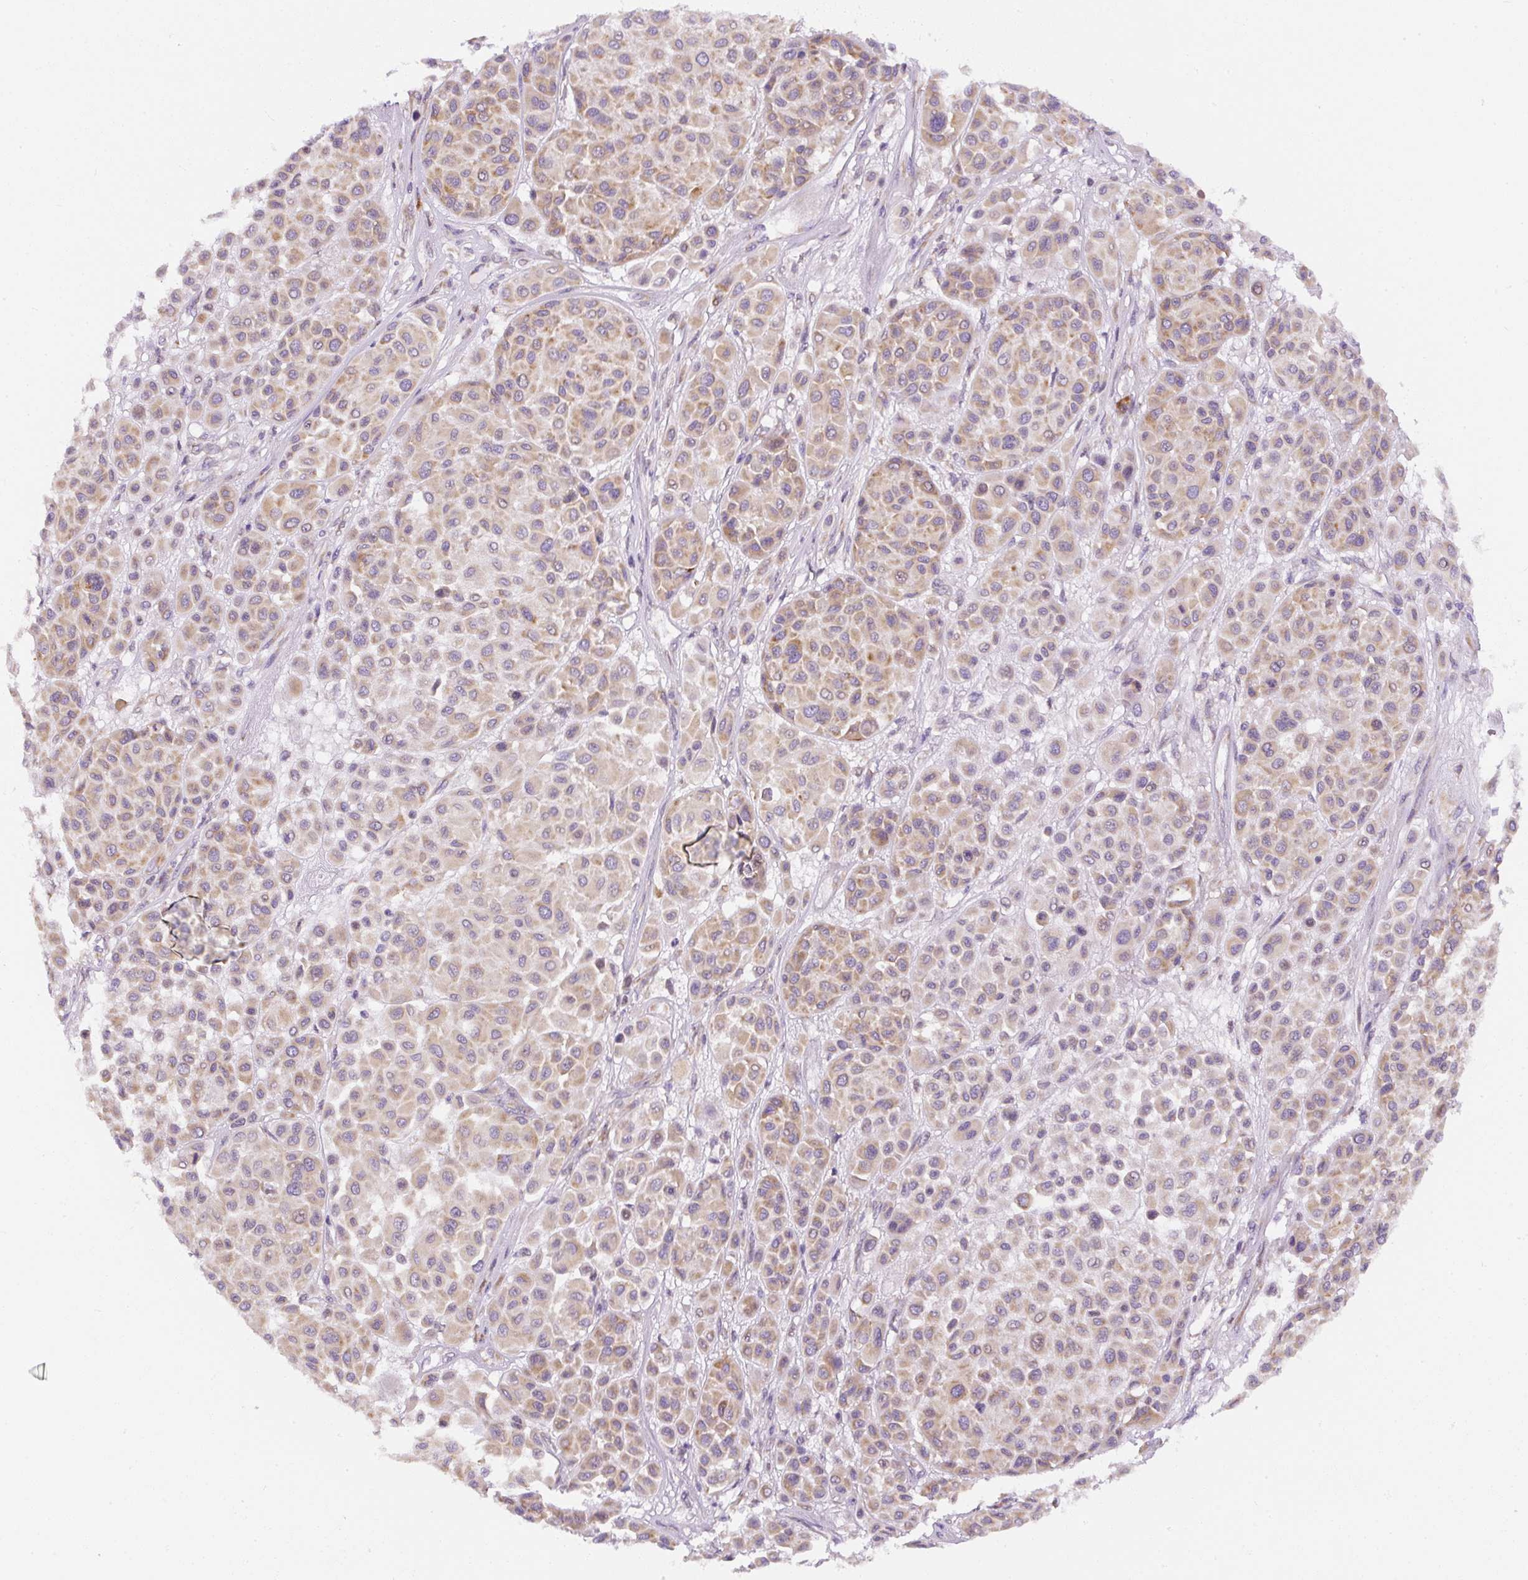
{"staining": {"intensity": "weak", "quantity": ">75%", "location": "cytoplasmic/membranous"}, "tissue": "melanoma", "cell_type": "Tumor cells", "image_type": "cancer", "snomed": [{"axis": "morphology", "description": "Malignant melanoma, Metastatic site"}, {"axis": "topography", "description": "Soft tissue"}], "caption": "Human malignant melanoma (metastatic site) stained with a protein marker reveals weak staining in tumor cells.", "gene": "DDOST", "patient": {"sex": "male", "age": 41}}